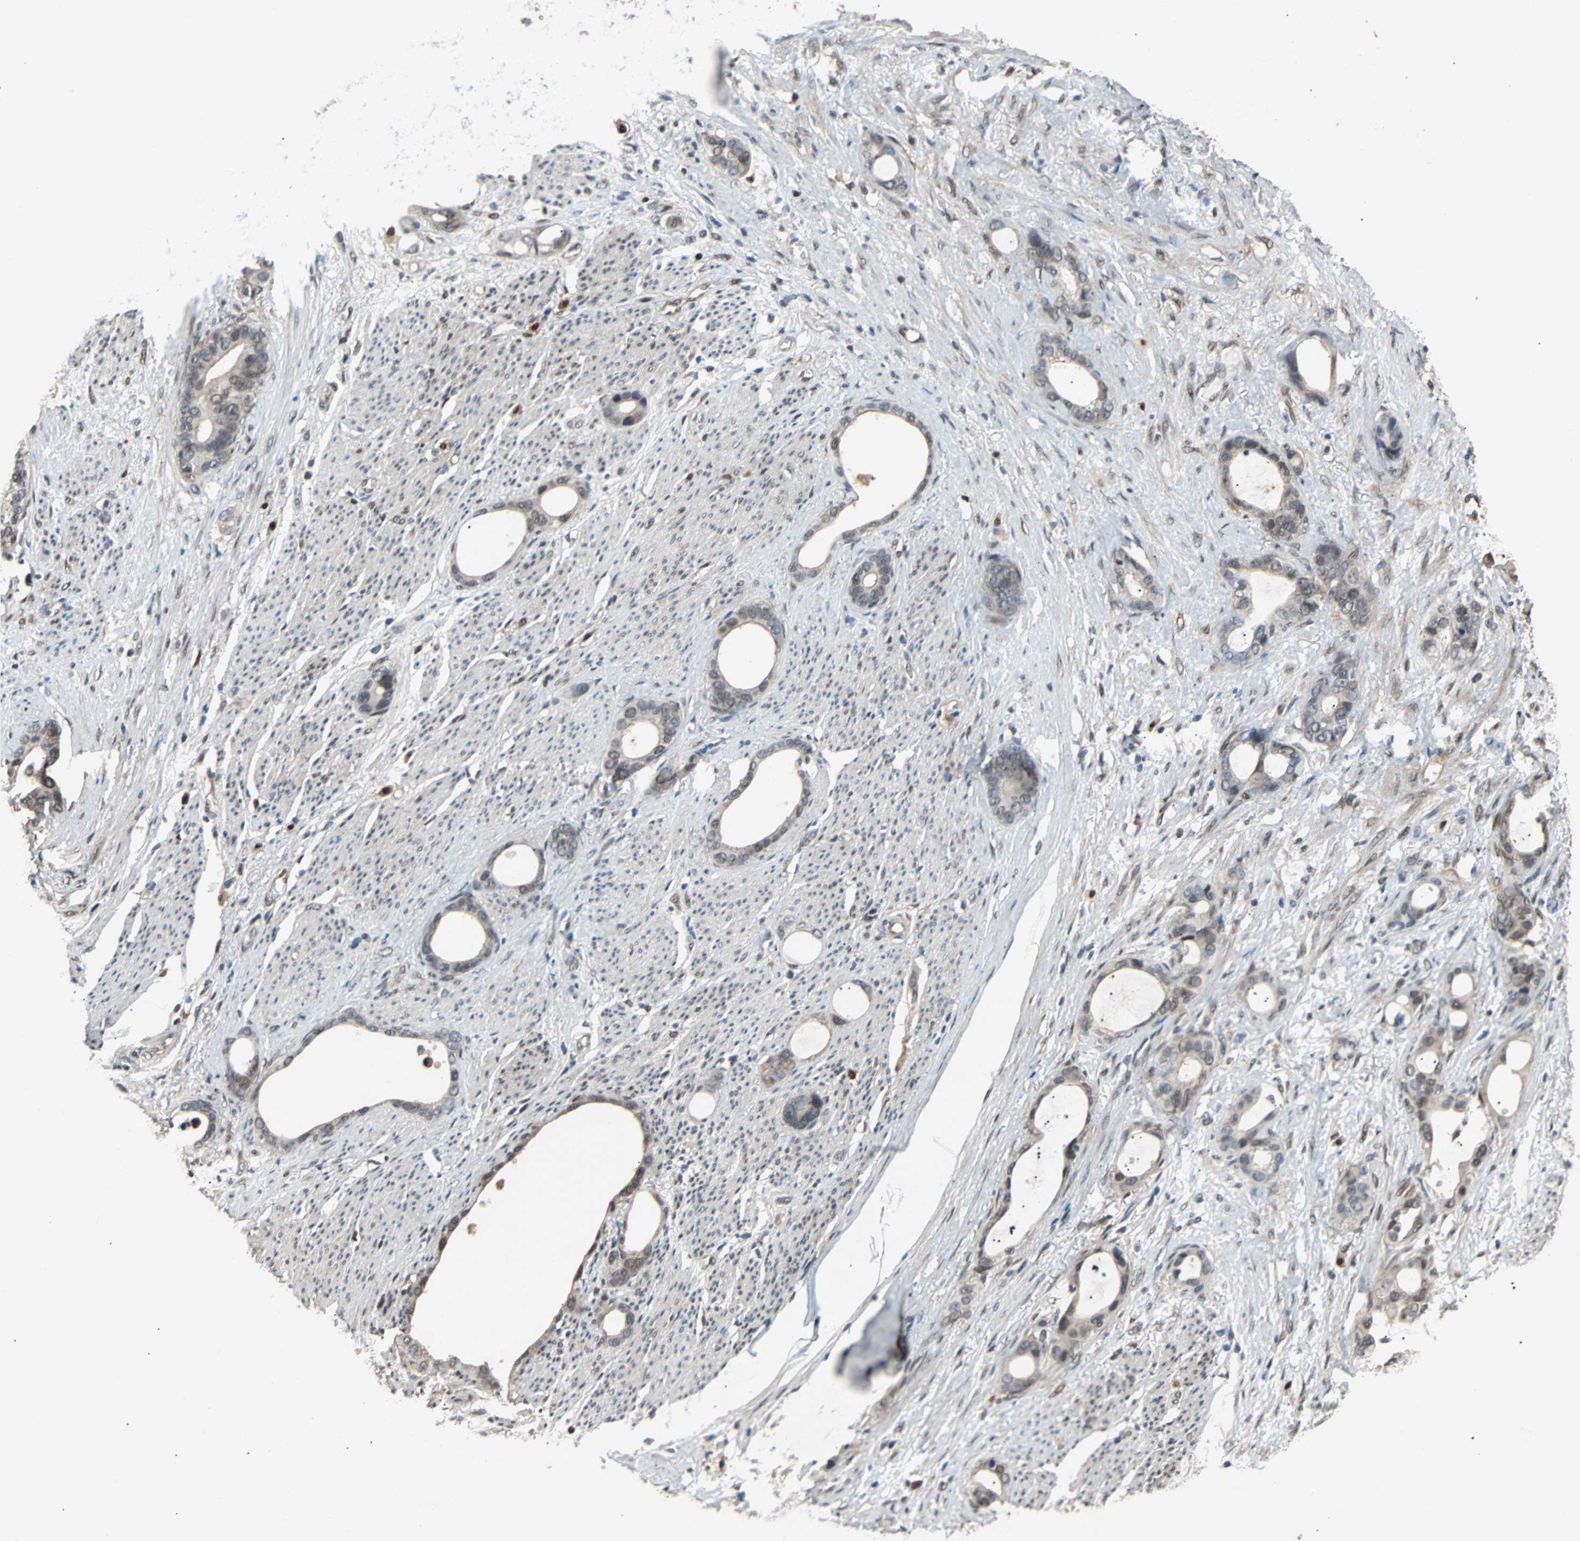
{"staining": {"intensity": "weak", "quantity": "<25%", "location": "cytoplasmic/membranous"}, "tissue": "stomach cancer", "cell_type": "Tumor cells", "image_type": "cancer", "snomed": [{"axis": "morphology", "description": "Adenocarcinoma, NOS"}, {"axis": "topography", "description": "Stomach"}], "caption": "The photomicrograph exhibits no significant positivity in tumor cells of stomach cancer (adenocarcinoma).", "gene": "PRDX6", "patient": {"sex": "female", "age": 75}}